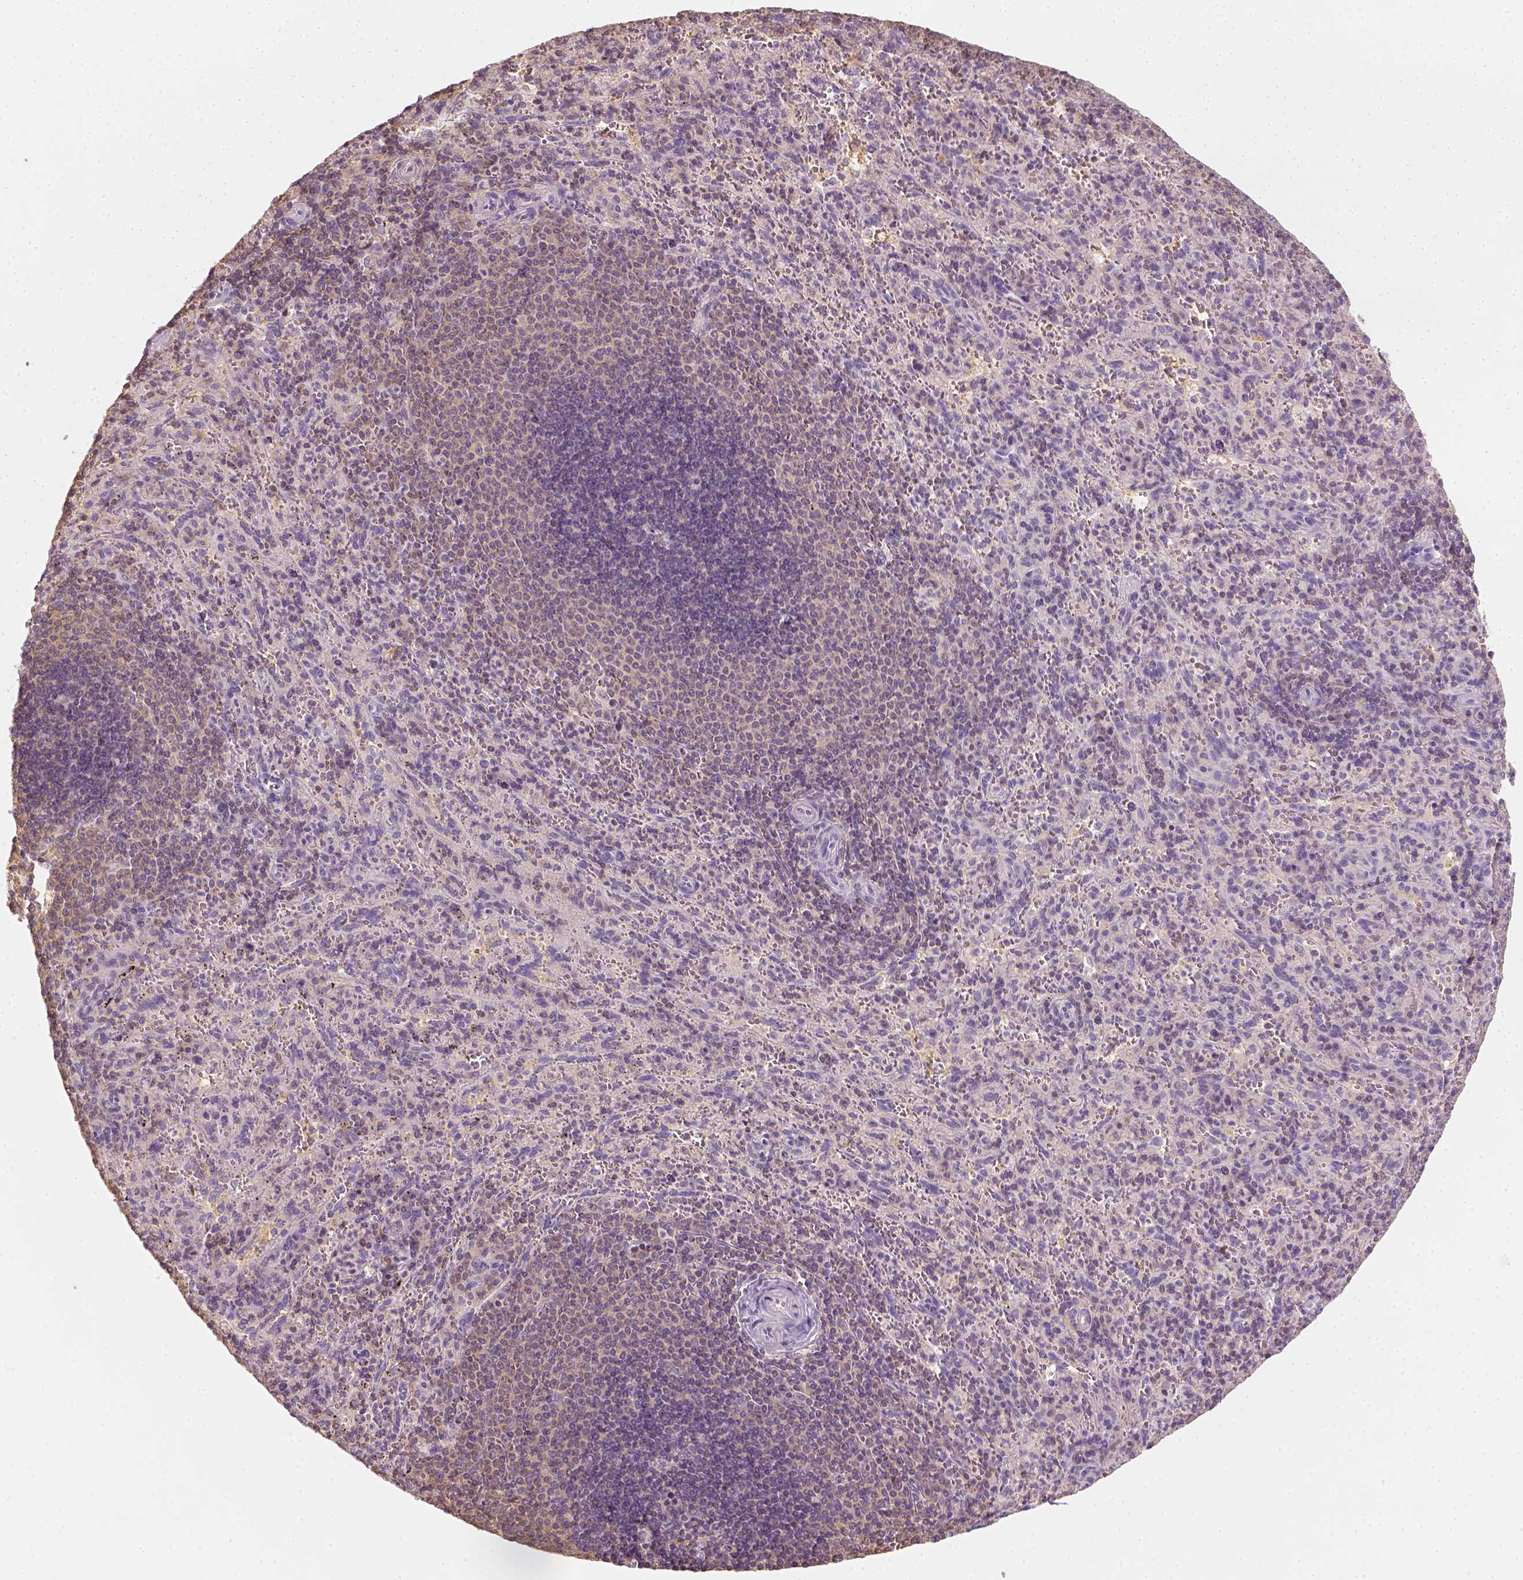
{"staining": {"intensity": "negative", "quantity": "none", "location": "none"}, "tissue": "spleen", "cell_type": "Cells in red pulp", "image_type": "normal", "snomed": [{"axis": "morphology", "description": "Normal tissue, NOS"}, {"axis": "topography", "description": "Spleen"}], "caption": "This is a image of IHC staining of unremarkable spleen, which shows no expression in cells in red pulp.", "gene": "EPHB1", "patient": {"sex": "male", "age": 57}}